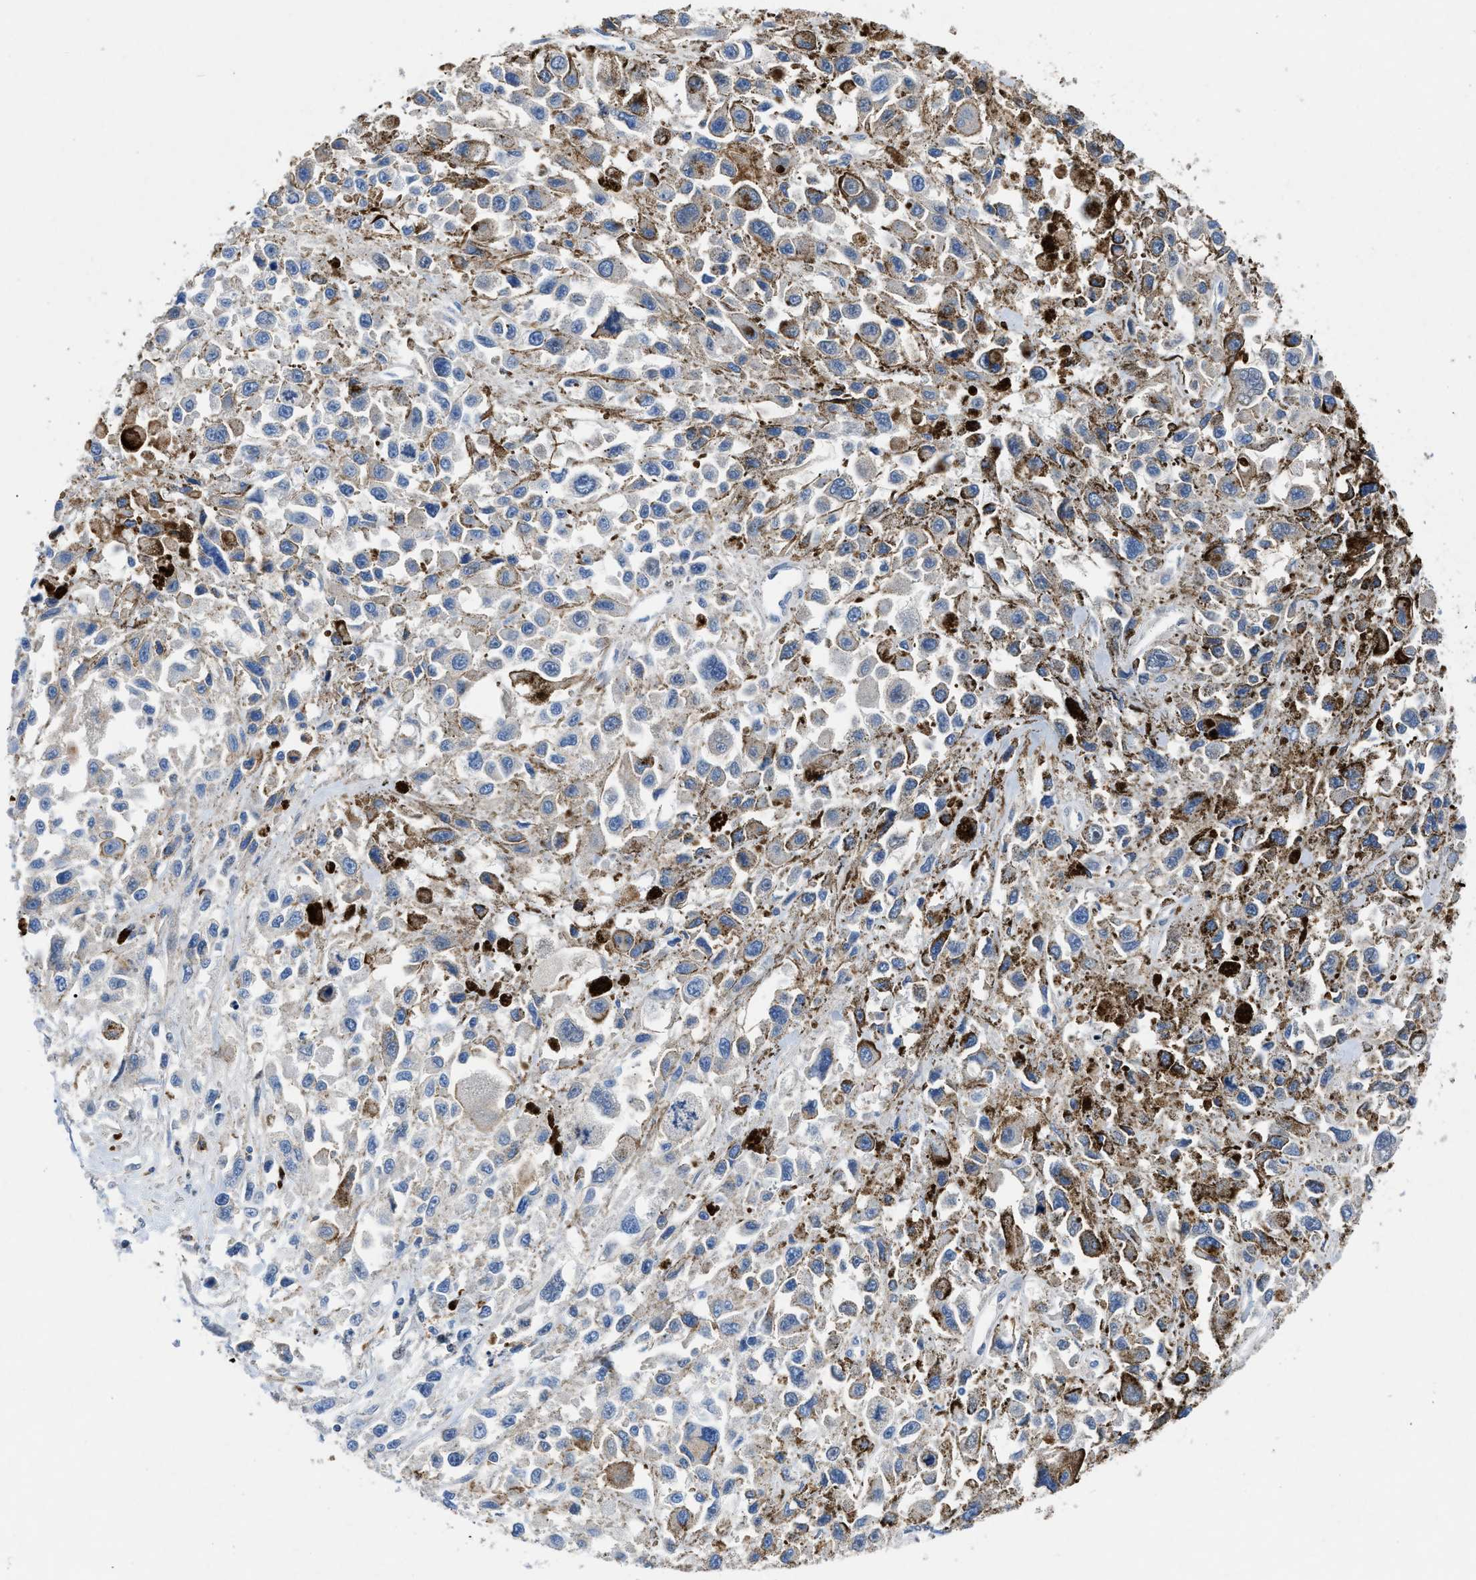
{"staining": {"intensity": "negative", "quantity": "none", "location": "none"}, "tissue": "melanoma", "cell_type": "Tumor cells", "image_type": "cancer", "snomed": [{"axis": "morphology", "description": "Malignant melanoma, Metastatic site"}, {"axis": "topography", "description": "Lymph node"}], "caption": "Tumor cells show no significant expression in malignant melanoma (metastatic site).", "gene": "ATP6V0D1", "patient": {"sex": "male", "age": 59}}